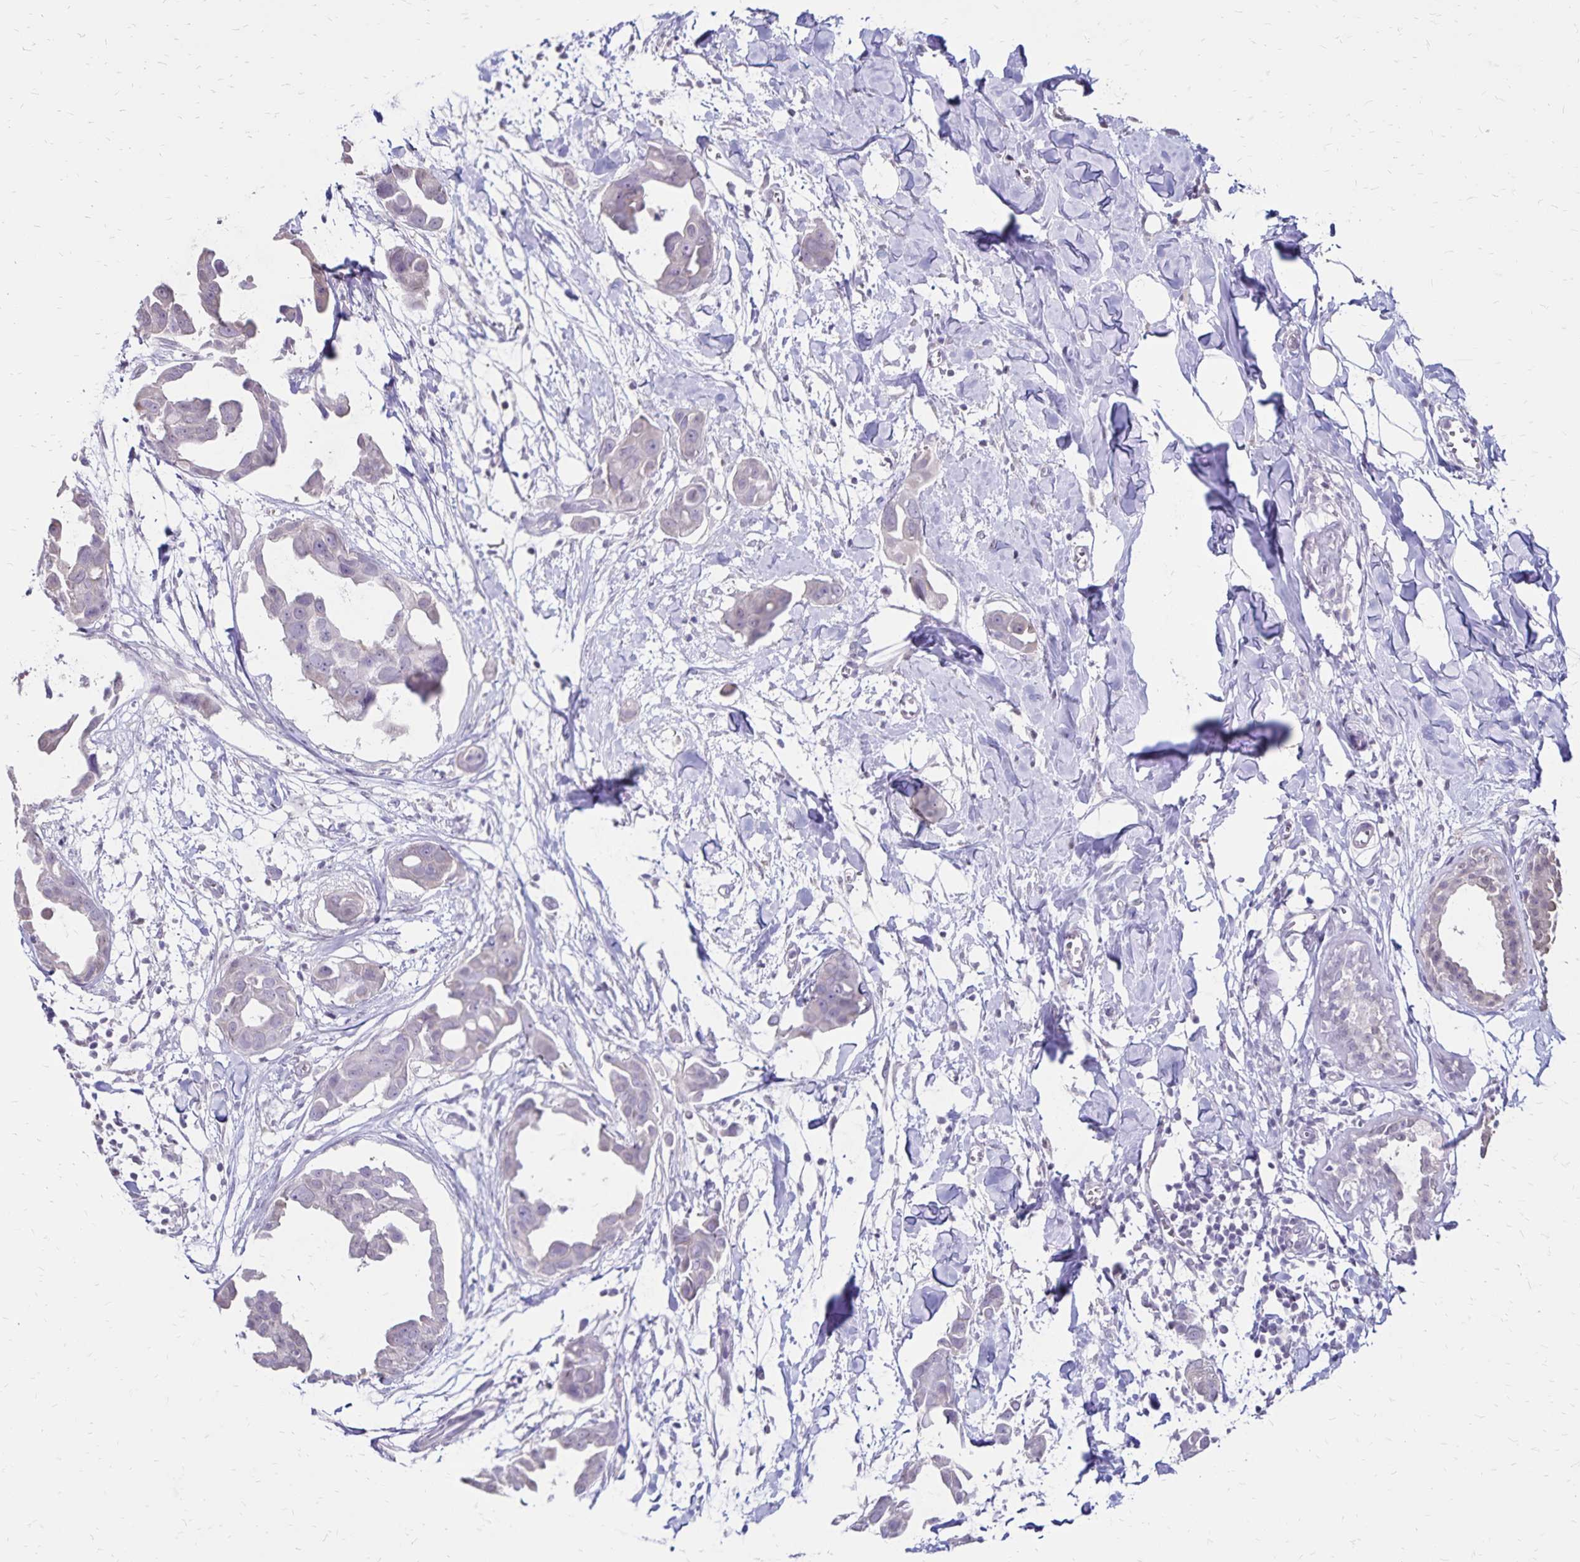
{"staining": {"intensity": "negative", "quantity": "none", "location": "none"}, "tissue": "breast cancer", "cell_type": "Tumor cells", "image_type": "cancer", "snomed": [{"axis": "morphology", "description": "Duct carcinoma"}, {"axis": "topography", "description": "Breast"}], "caption": "This is a histopathology image of immunohistochemistry (IHC) staining of invasive ductal carcinoma (breast), which shows no expression in tumor cells.", "gene": "SH3GL3", "patient": {"sex": "female", "age": 38}}